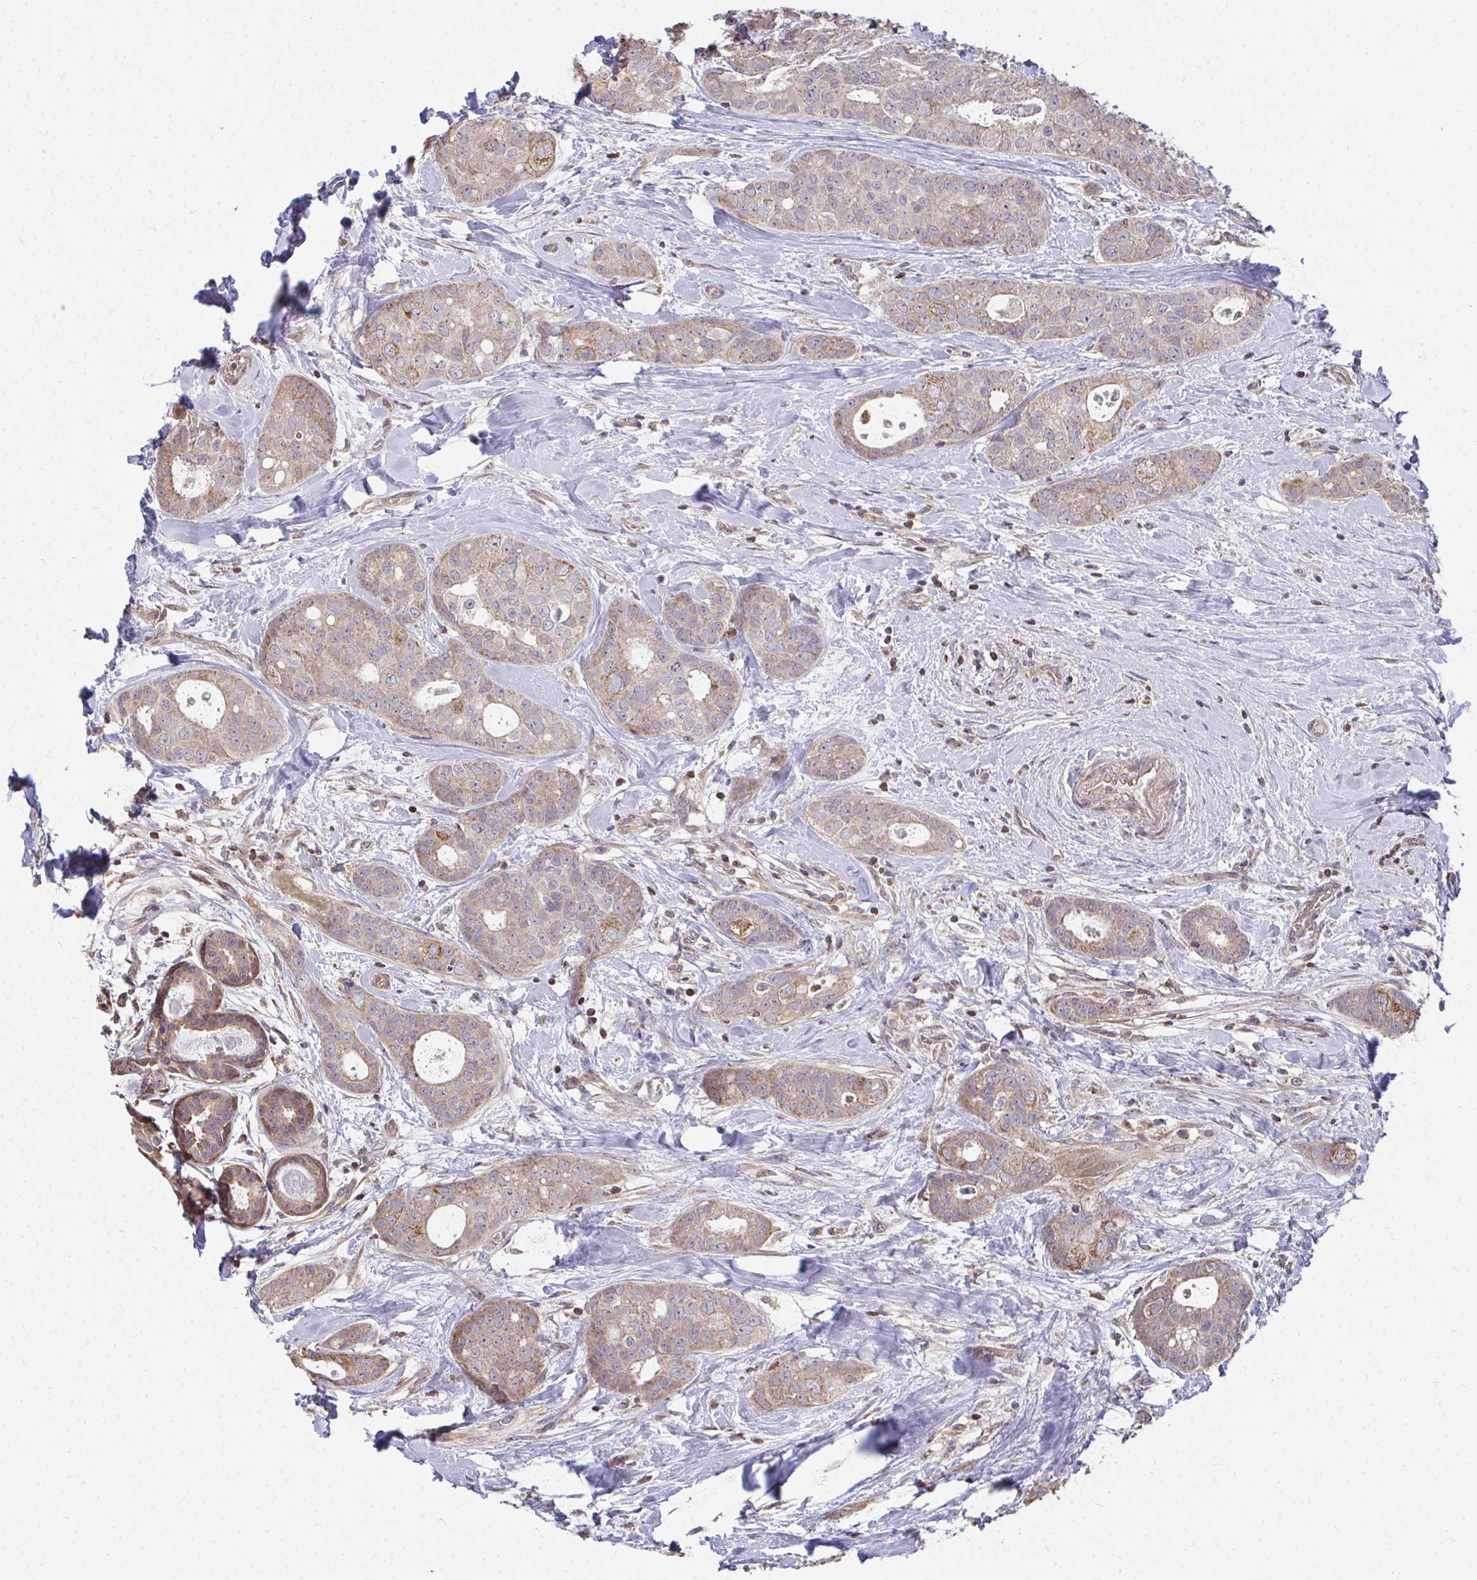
{"staining": {"intensity": "weak", "quantity": "25%-75%", "location": "cytoplasmic/membranous"}, "tissue": "breast cancer", "cell_type": "Tumor cells", "image_type": "cancer", "snomed": [{"axis": "morphology", "description": "Duct carcinoma"}, {"axis": "topography", "description": "Breast"}], "caption": "Tumor cells show low levels of weak cytoplasmic/membranous staining in approximately 25%-75% of cells in human breast infiltrating ductal carcinoma.", "gene": "DNAJA2", "patient": {"sex": "female", "age": 45}}